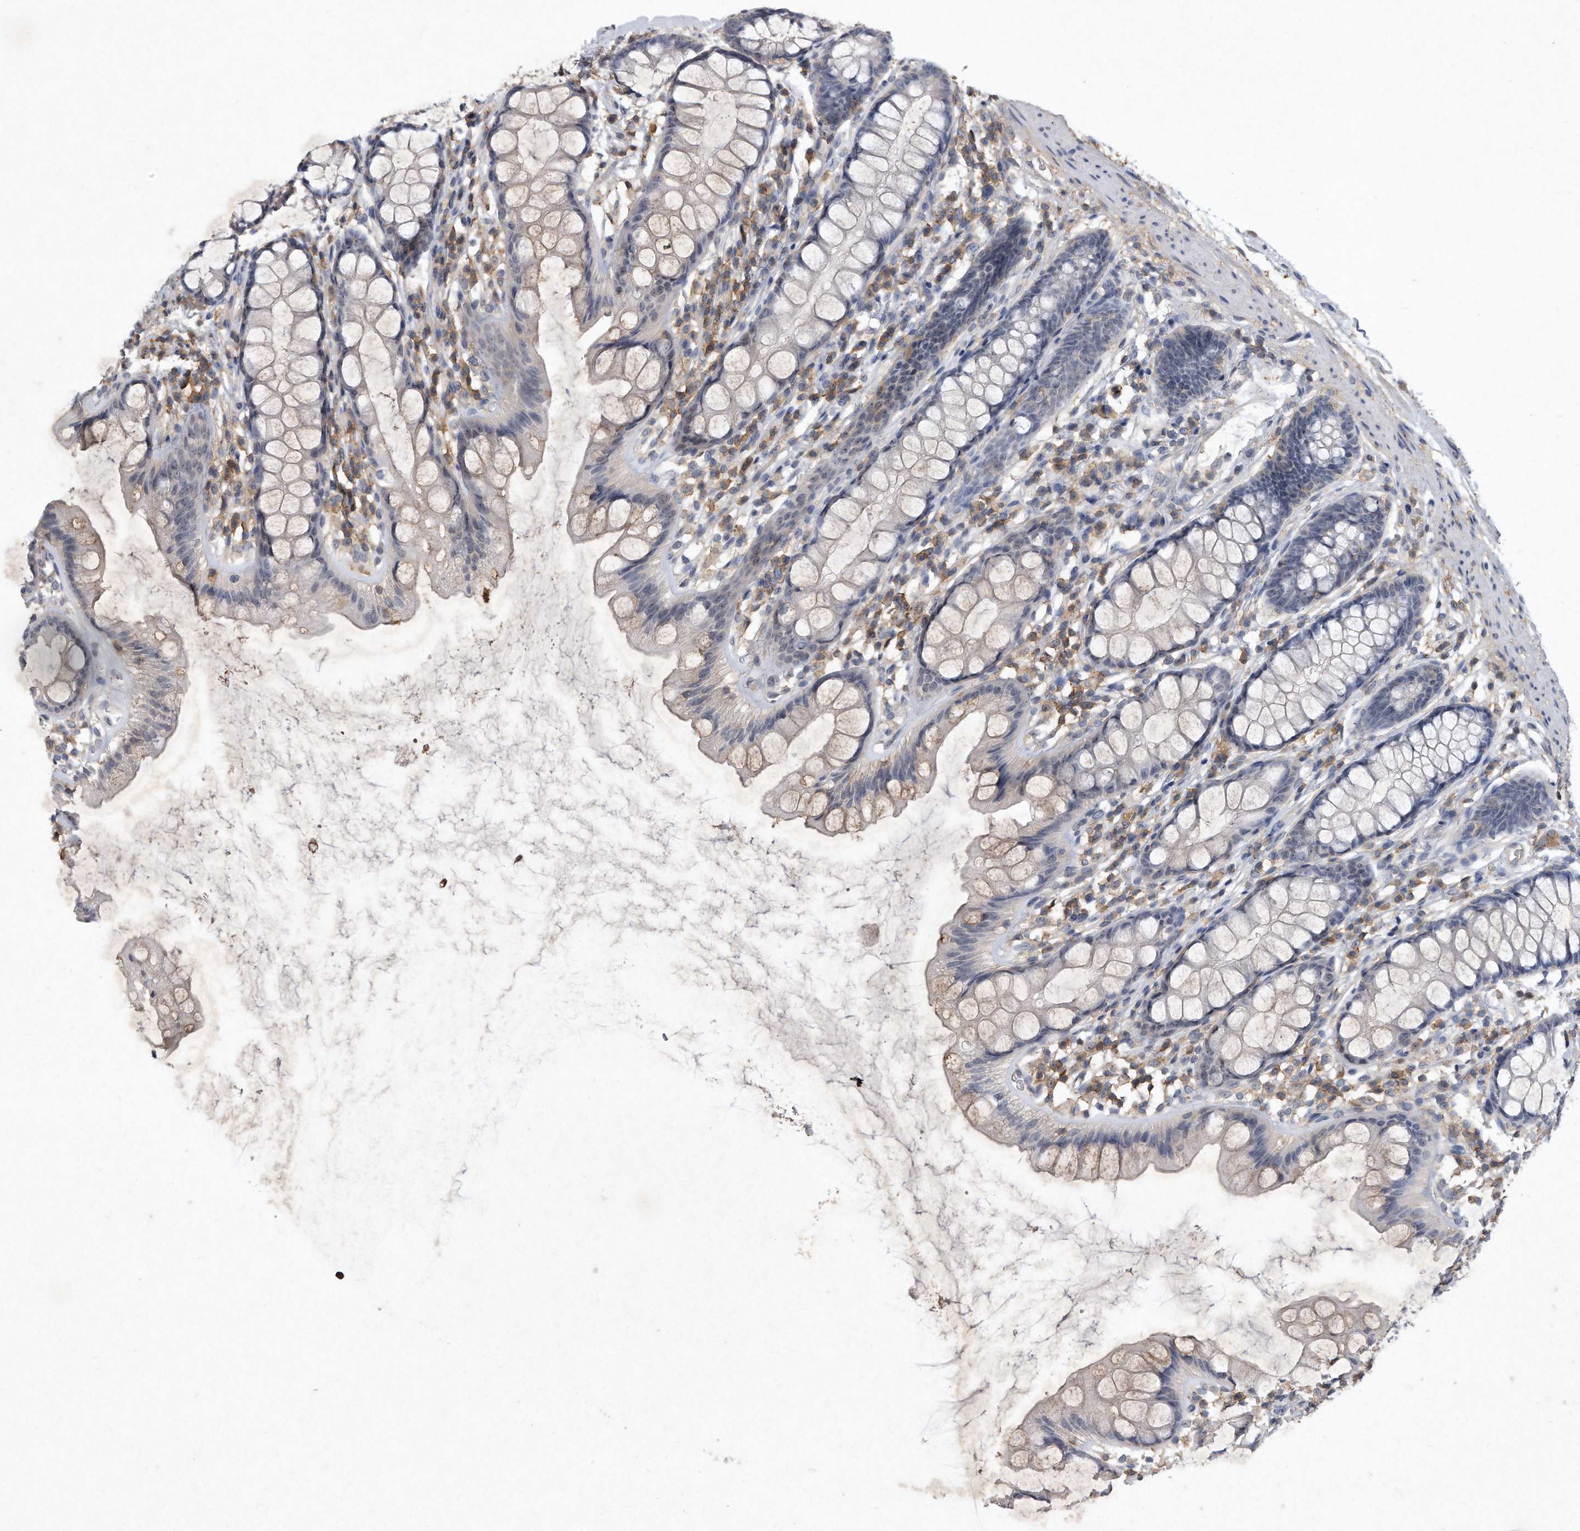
{"staining": {"intensity": "weak", "quantity": "<25%", "location": "cytoplasmic/membranous"}, "tissue": "rectum", "cell_type": "Glandular cells", "image_type": "normal", "snomed": [{"axis": "morphology", "description": "Normal tissue, NOS"}, {"axis": "topography", "description": "Rectum"}], "caption": "Human rectum stained for a protein using IHC exhibits no staining in glandular cells.", "gene": "PGBD2", "patient": {"sex": "female", "age": 65}}